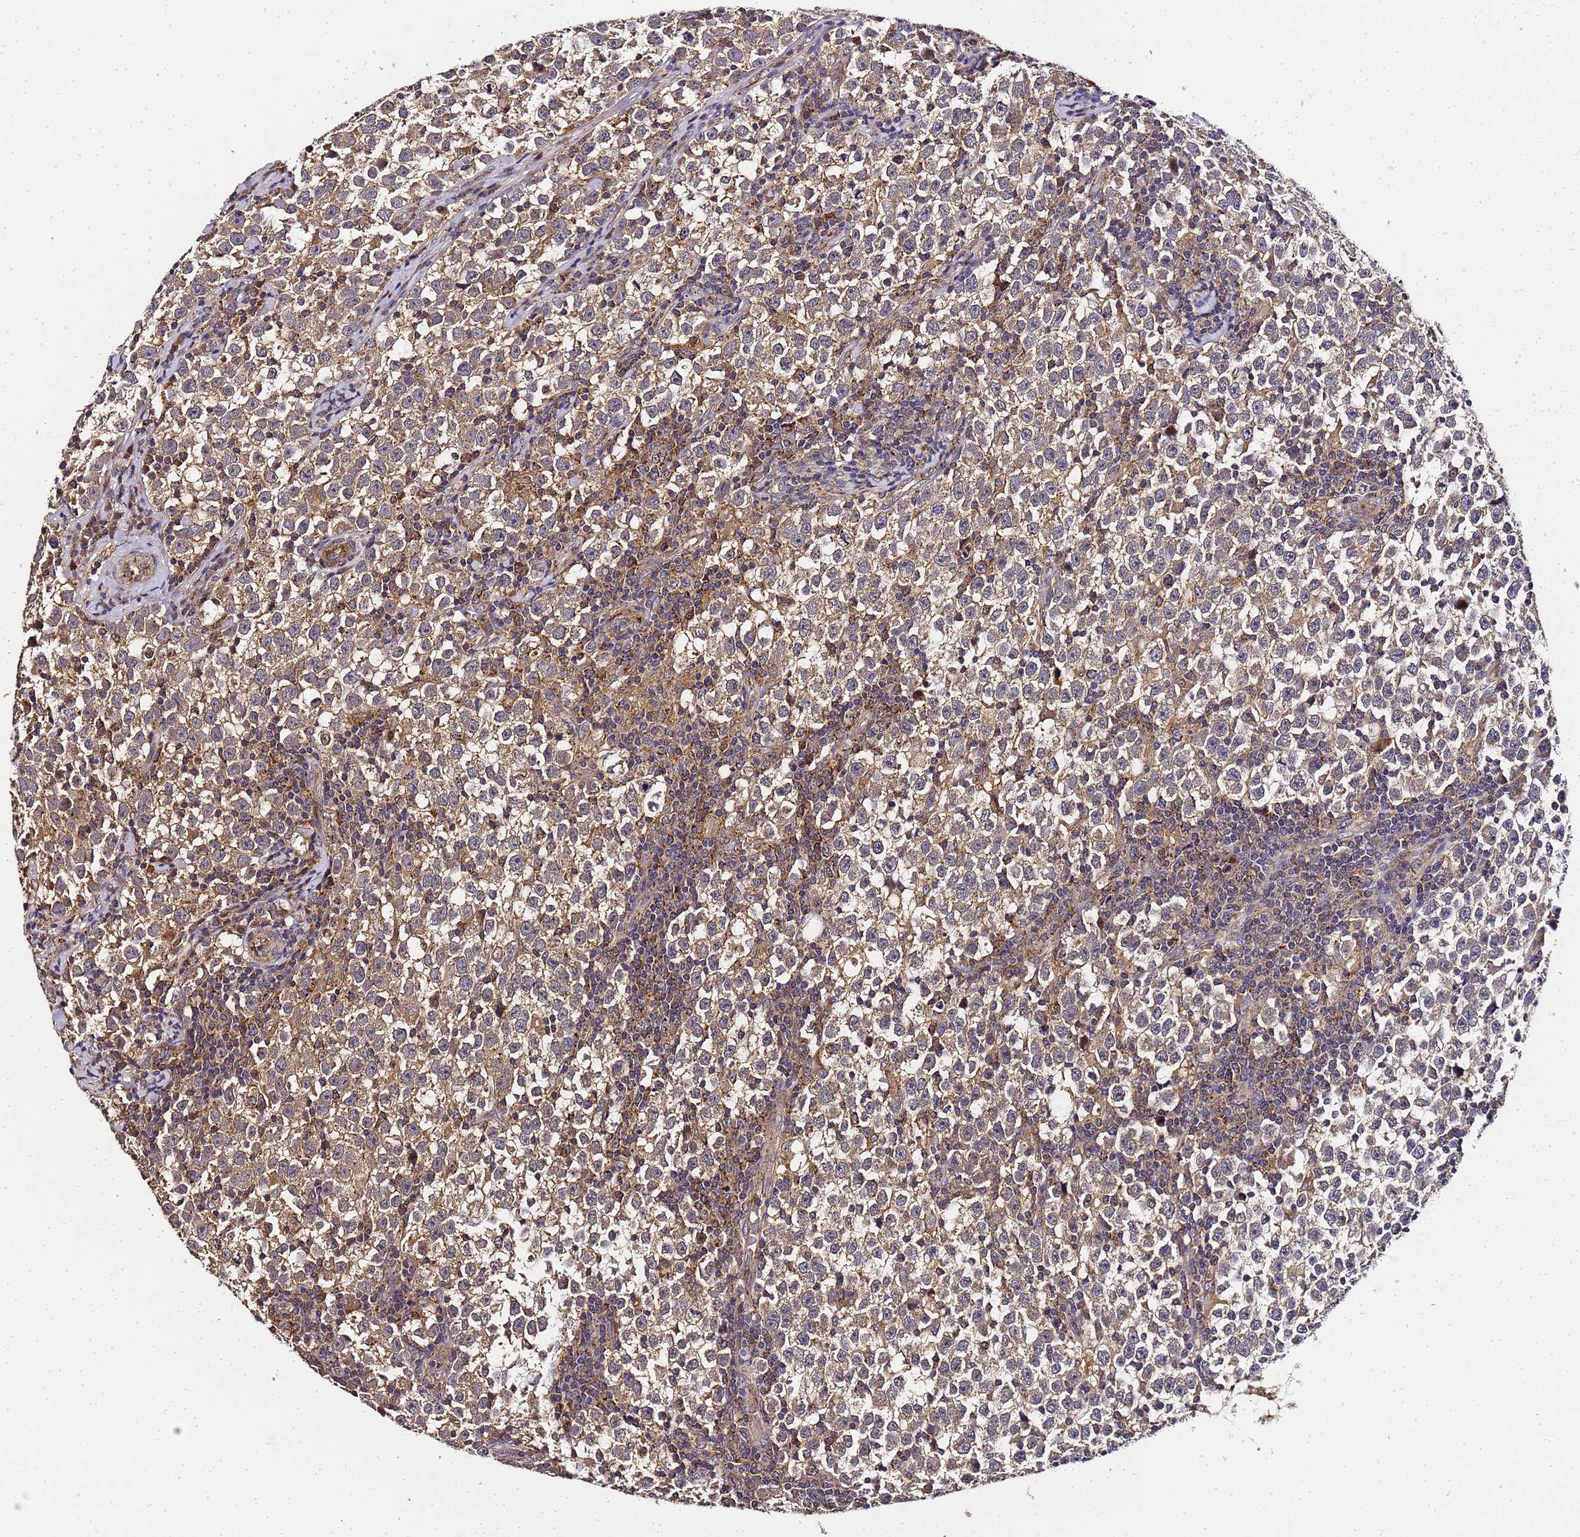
{"staining": {"intensity": "weak", "quantity": ">75%", "location": "cytoplasmic/membranous"}, "tissue": "testis cancer", "cell_type": "Tumor cells", "image_type": "cancer", "snomed": [{"axis": "morphology", "description": "Normal tissue, NOS"}, {"axis": "morphology", "description": "Seminoma, NOS"}, {"axis": "topography", "description": "Testis"}], "caption": "Tumor cells show low levels of weak cytoplasmic/membranous positivity in about >75% of cells in human testis seminoma.", "gene": "LGI4", "patient": {"sex": "male", "age": 43}}